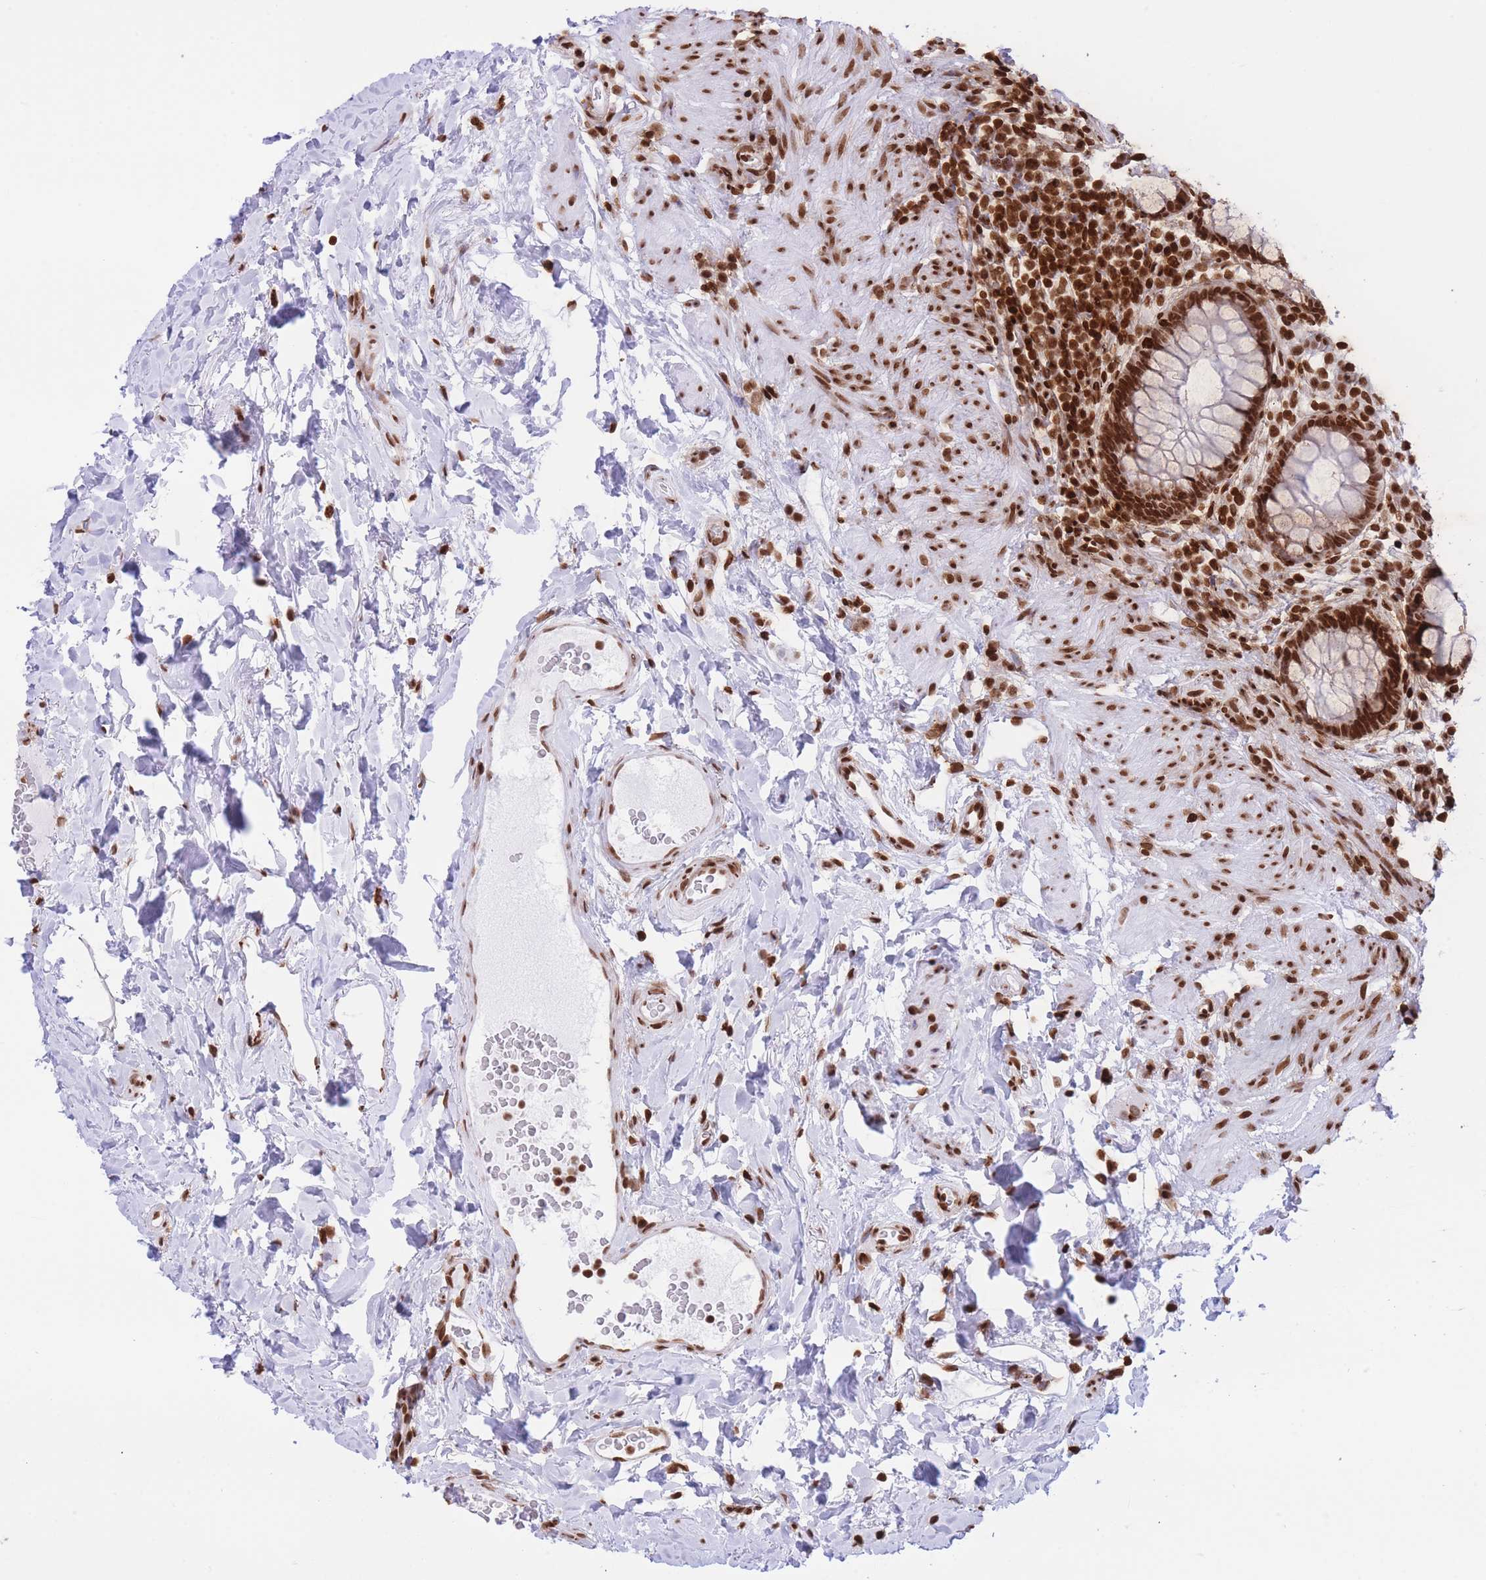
{"staining": {"intensity": "strong", "quantity": ">75%", "location": "nuclear"}, "tissue": "rectum", "cell_type": "Glandular cells", "image_type": "normal", "snomed": [{"axis": "morphology", "description": "Normal tissue, NOS"}, {"axis": "topography", "description": "Rectum"}, {"axis": "topography", "description": "Peripheral nerve tissue"}], "caption": "Immunohistochemistry staining of unremarkable rectum, which exhibits high levels of strong nuclear expression in approximately >75% of glandular cells indicating strong nuclear protein staining. The staining was performed using DAB (3,3'-diaminobenzidine) (brown) for protein detection and nuclei were counterstained in hematoxylin (blue).", "gene": "H2BC10", "patient": {"sex": "female", "age": 69}}